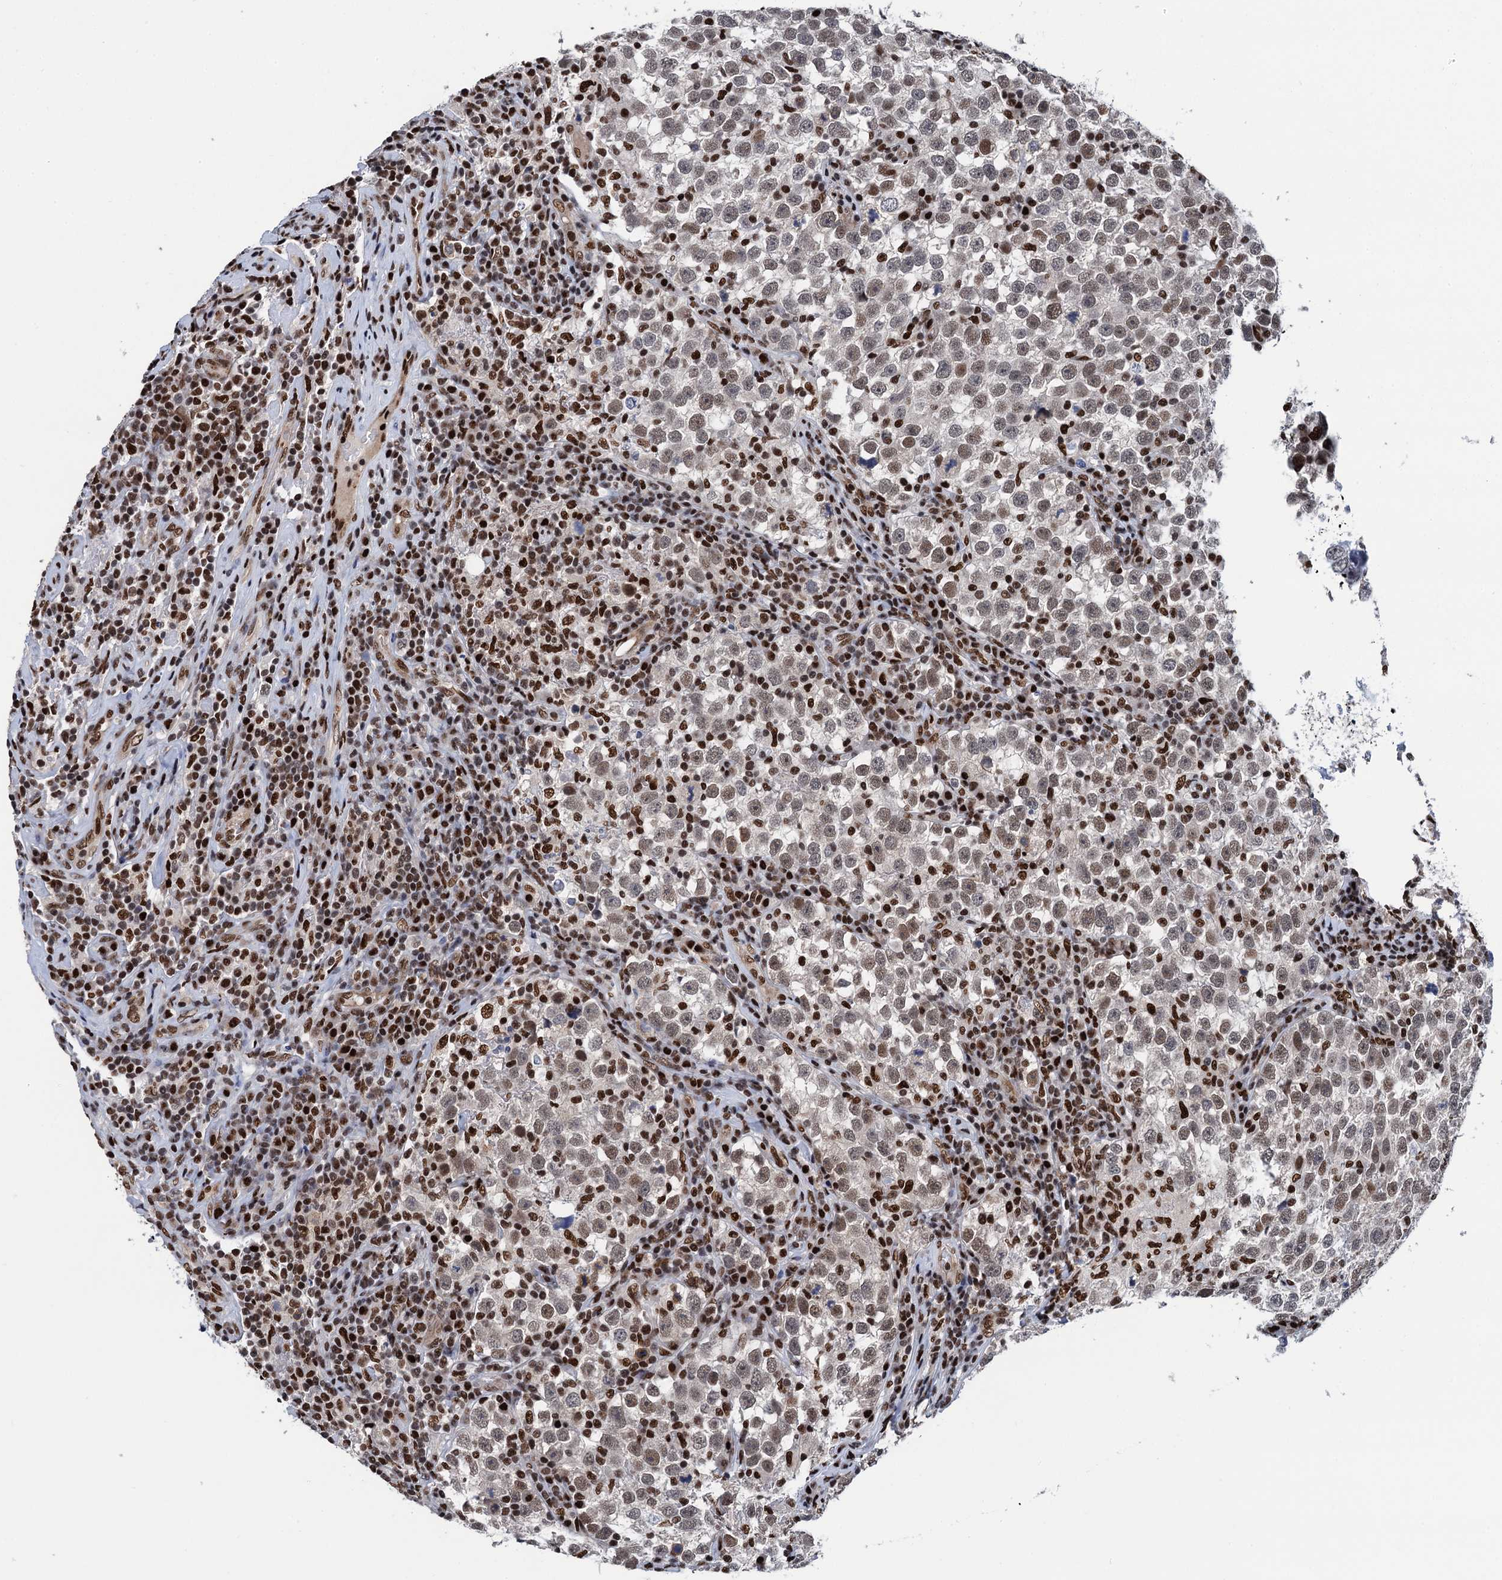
{"staining": {"intensity": "moderate", "quantity": "25%-75%", "location": "nuclear"}, "tissue": "testis cancer", "cell_type": "Tumor cells", "image_type": "cancer", "snomed": [{"axis": "morphology", "description": "Normal tissue, NOS"}, {"axis": "morphology", "description": "Seminoma, NOS"}, {"axis": "topography", "description": "Testis"}], "caption": "Testis cancer was stained to show a protein in brown. There is medium levels of moderate nuclear expression in about 25%-75% of tumor cells.", "gene": "PPP4R1", "patient": {"sex": "male", "age": 43}}